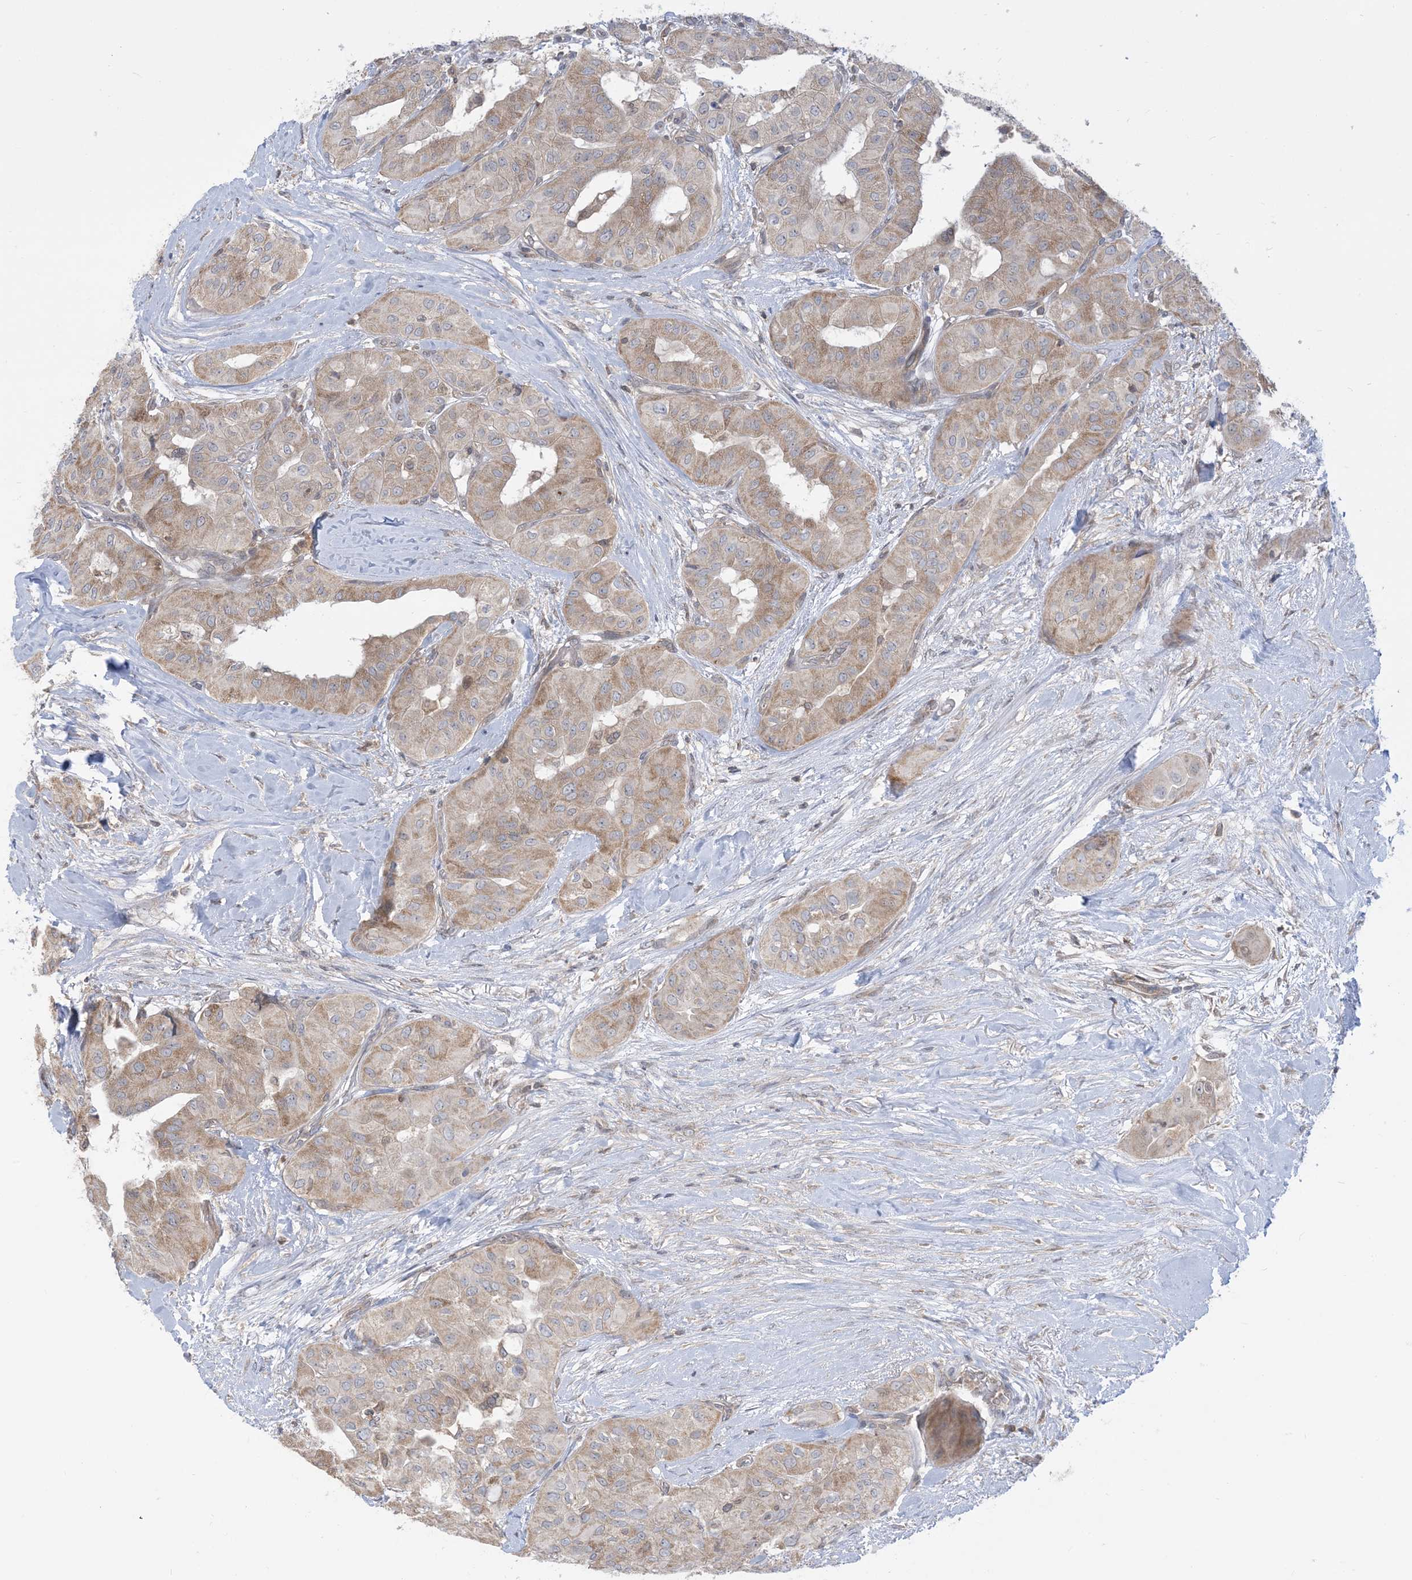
{"staining": {"intensity": "weak", "quantity": ">75%", "location": "cytoplasmic/membranous"}, "tissue": "thyroid cancer", "cell_type": "Tumor cells", "image_type": "cancer", "snomed": [{"axis": "morphology", "description": "Papillary adenocarcinoma, NOS"}, {"axis": "topography", "description": "Thyroid gland"}], "caption": "Papillary adenocarcinoma (thyroid) stained for a protein displays weak cytoplasmic/membranous positivity in tumor cells.", "gene": "CASP4", "patient": {"sex": "female", "age": 59}}